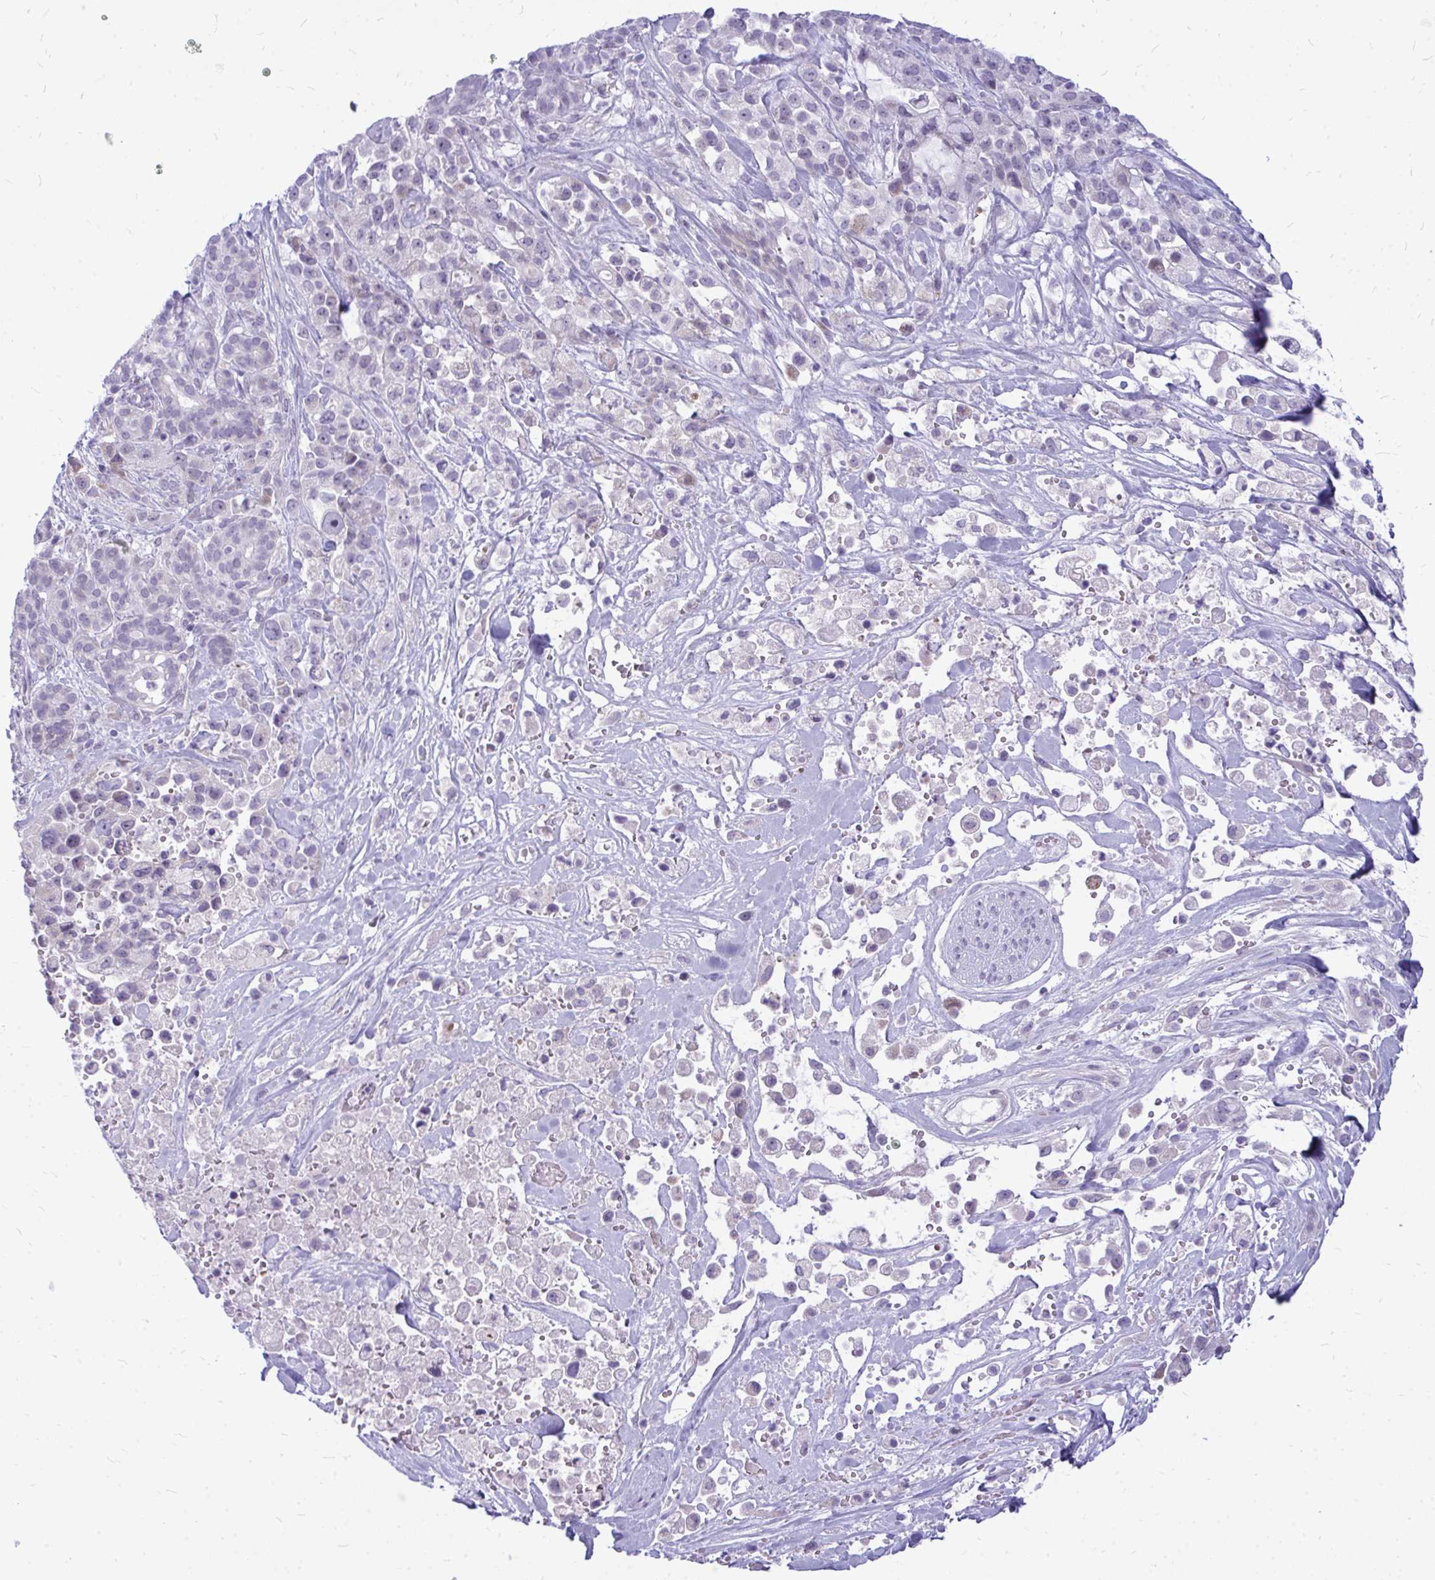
{"staining": {"intensity": "weak", "quantity": "<25%", "location": "cytoplasmic/membranous,nuclear"}, "tissue": "pancreatic cancer", "cell_type": "Tumor cells", "image_type": "cancer", "snomed": [{"axis": "morphology", "description": "Adenocarcinoma, NOS"}, {"axis": "topography", "description": "Pancreas"}], "caption": "The immunohistochemistry (IHC) image has no significant positivity in tumor cells of pancreatic cancer tissue. The staining is performed using DAB (3,3'-diaminobenzidine) brown chromogen with nuclei counter-stained in using hematoxylin.", "gene": "ZSCAN25", "patient": {"sex": "male", "age": 44}}